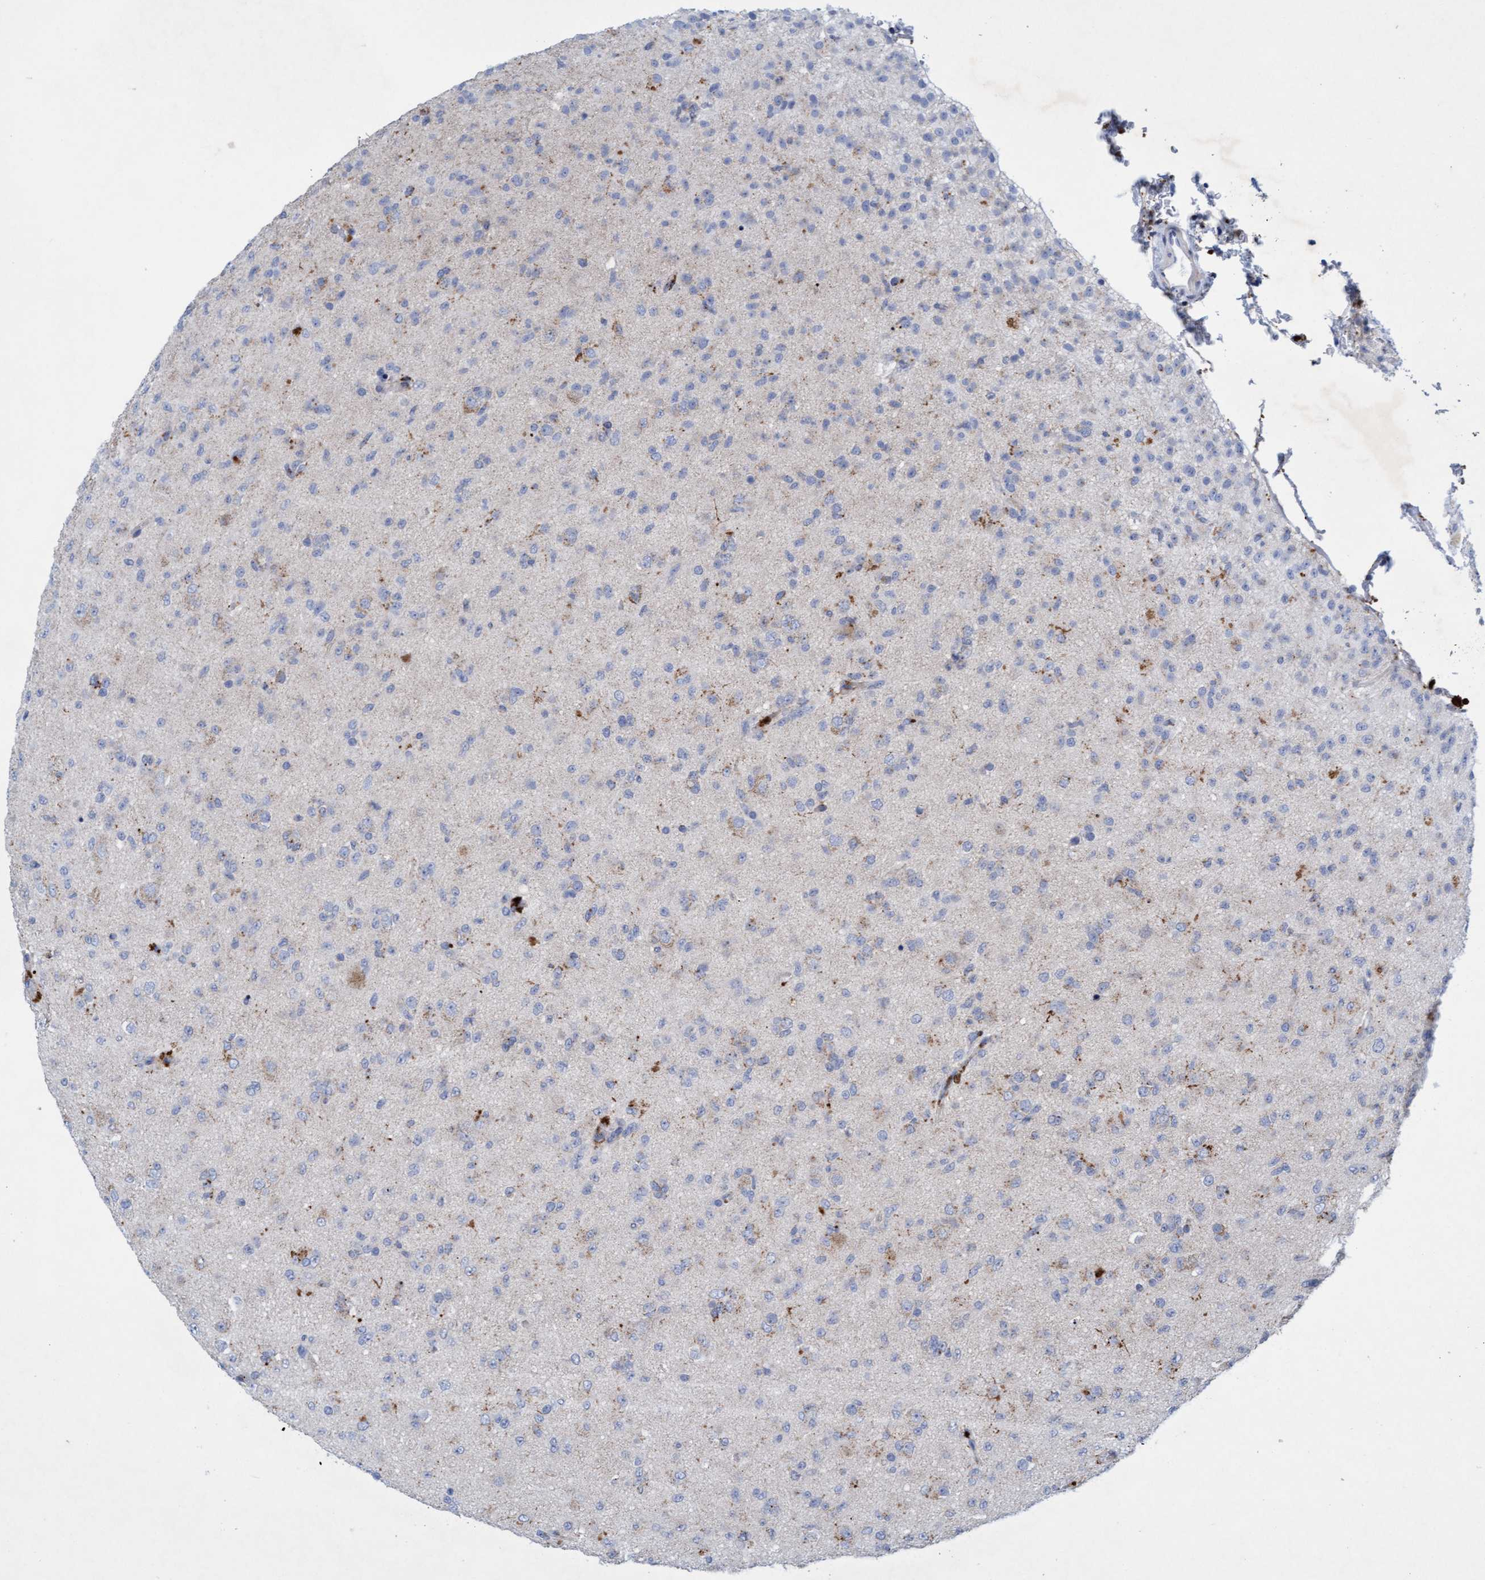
{"staining": {"intensity": "weak", "quantity": "<25%", "location": "cytoplasmic/membranous"}, "tissue": "glioma", "cell_type": "Tumor cells", "image_type": "cancer", "snomed": [{"axis": "morphology", "description": "Glioma, malignant, Low grade"}, {"axis": "topography", "description": "Brain"}], "caption": "Protein analysis of malignant glioma (low-grade) shows no significant staining in tumor cells. (DAB immunohistochemistry visualized using brightfield microscopy, high magnification).", "gene": "SGSH", "patient": {"sex": "male", "age": 65}}